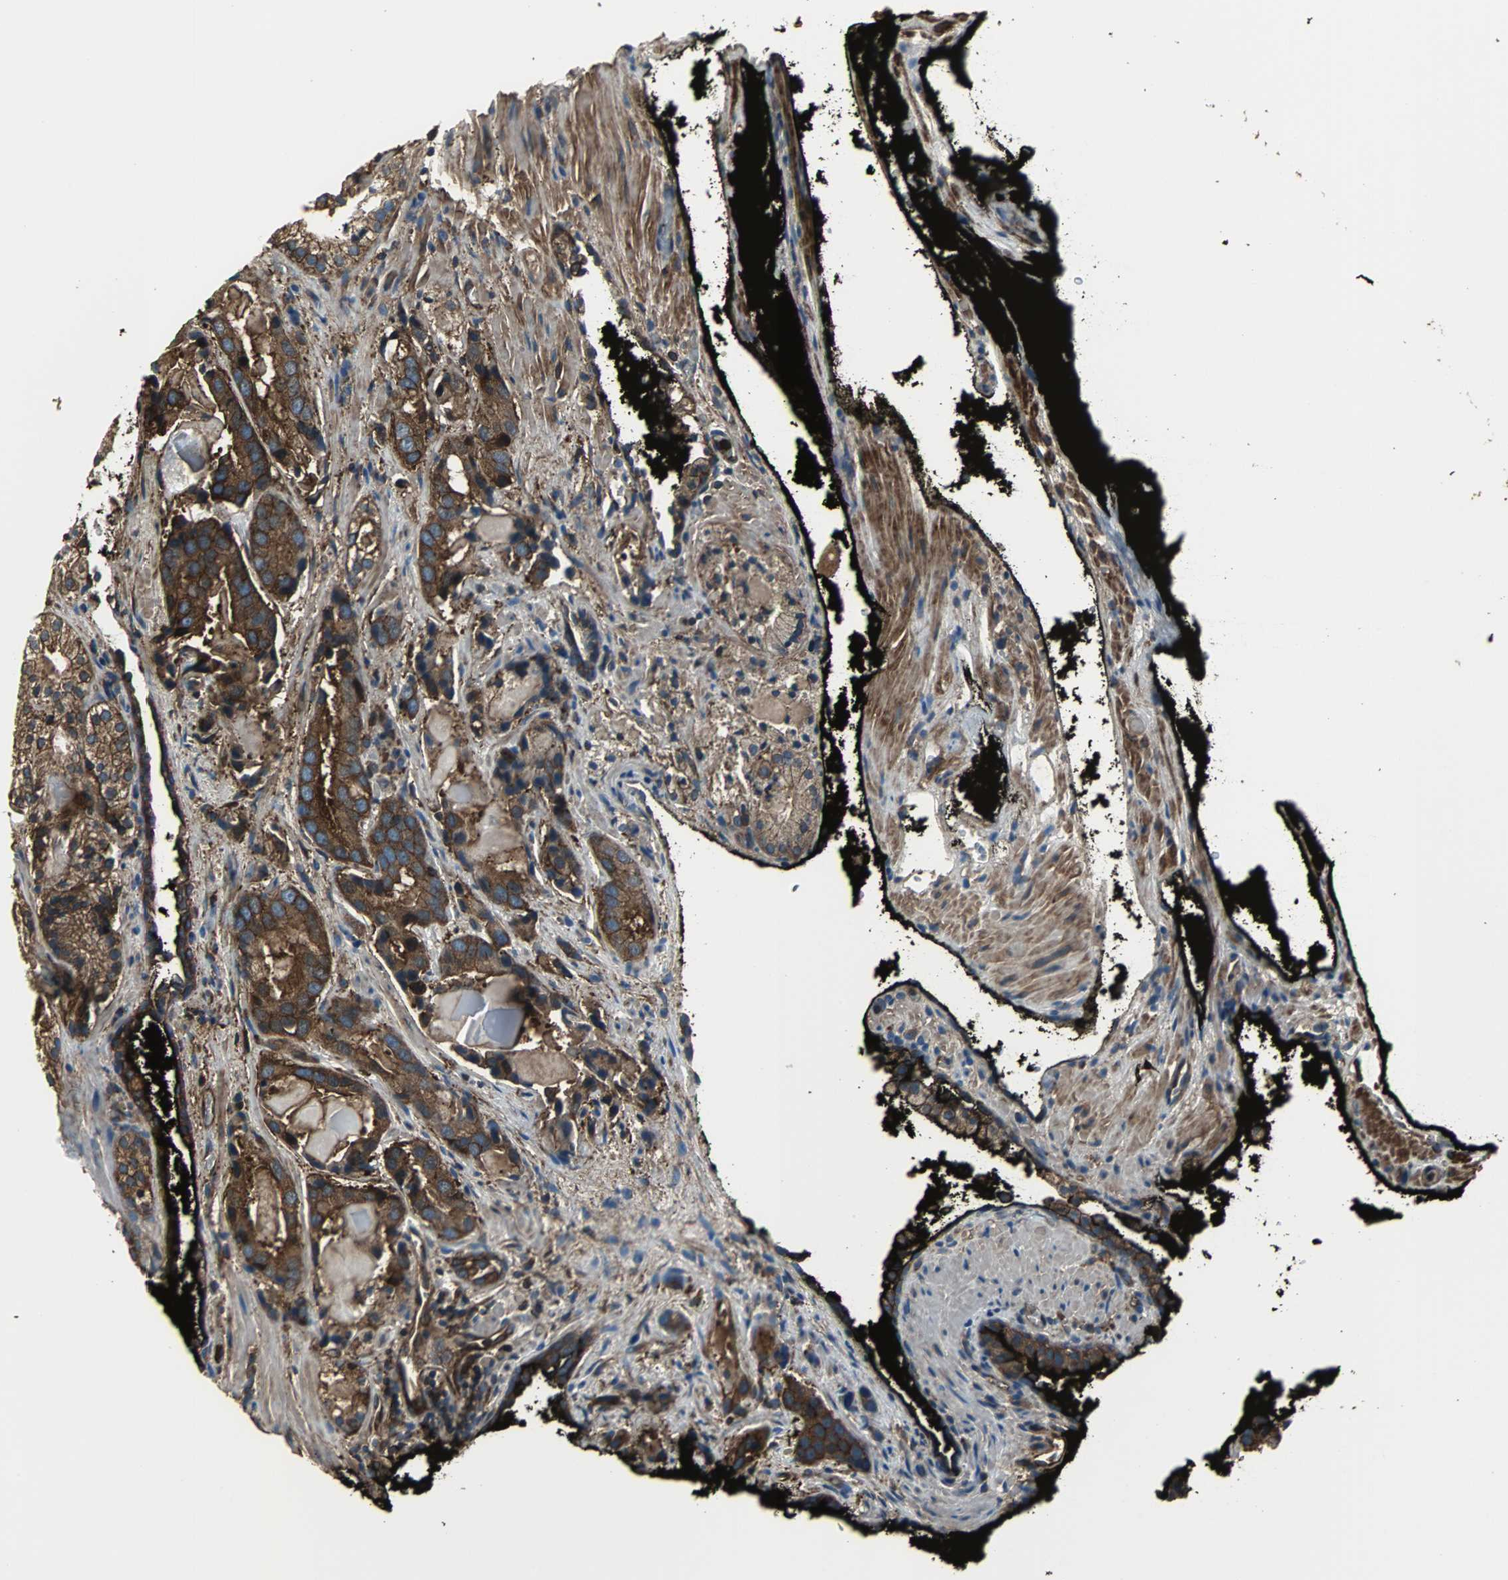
{"staining": {"intensity": "strong", "quantity": ">75%", "location": "cytoplasmic/membranous"}, "tissue": "prostate cancer", "cell_type": "Tumor cells", "image_type": "cancer", "snomed": [{"axis": "morphology", "description": "Adenocarcinoma, High grade"}, {"axis": "topography", "description": "Prostate"}], "caption": "Immunohistochemical staining of adenocarcinoma (high-grade) (prostate) exhibits strong cytoplasmic/membranous protein expression in approximately >75% of tumor cells.", "gene": "ACTN1", "patient": {"sex": "male", "age": 58}}